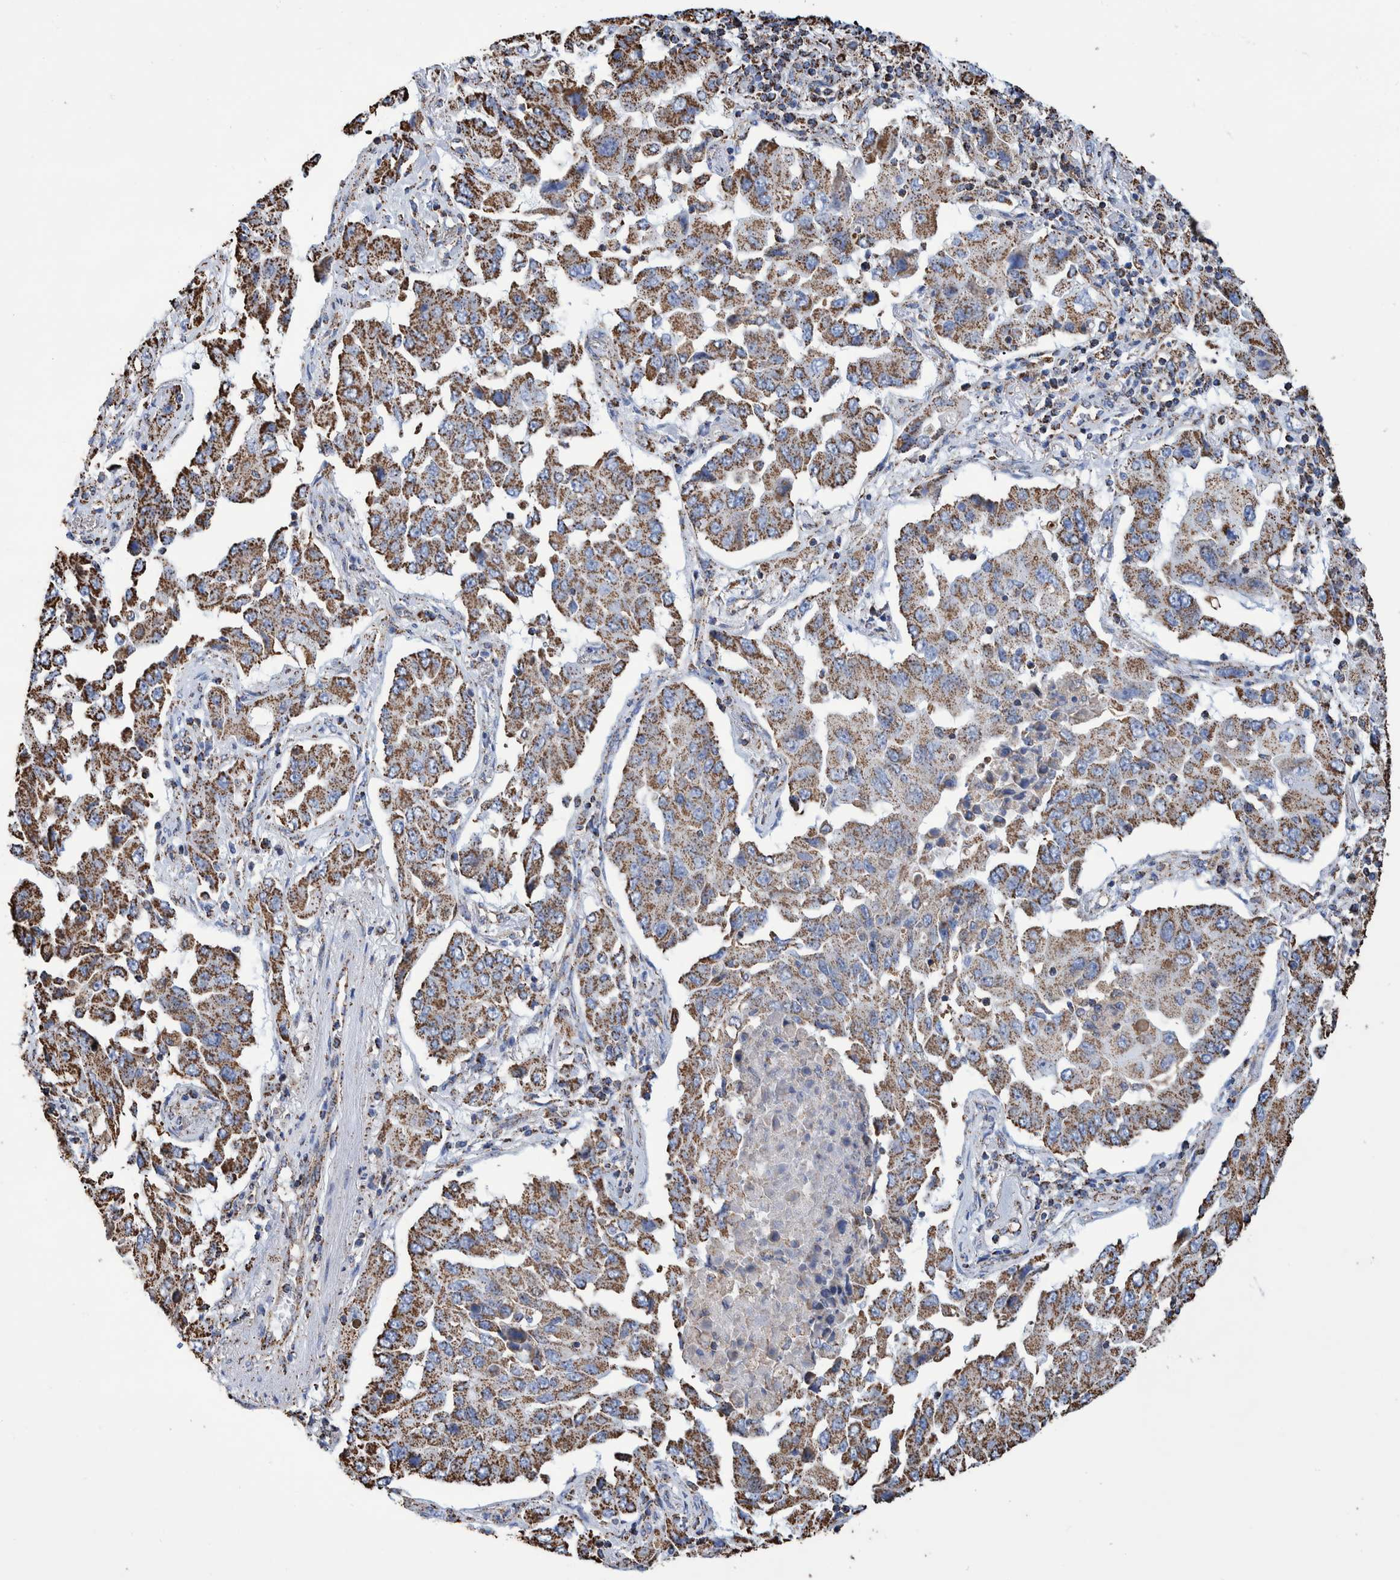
{"staining": {"intensity": "strong", "quantity": ">75%", "location": "cytoplasmic/membranous"}, "tissue": "lung cancer", "cell_type": "Tumor cells", "image_type": "cancer", "snomed": [{"axis": "morphology", "description": "Adenocarcinoma, NOS"}, {"axis": "topography", "description": "Lung"}], "caption": "Protein staining exhibits strong cytoplasmic/membranous staining in approximately >75% of tumor cells in lung cancer (adenocarcinoma).", "gene": "VPS26C", "patient": {"sex": "female", "age": 65}}